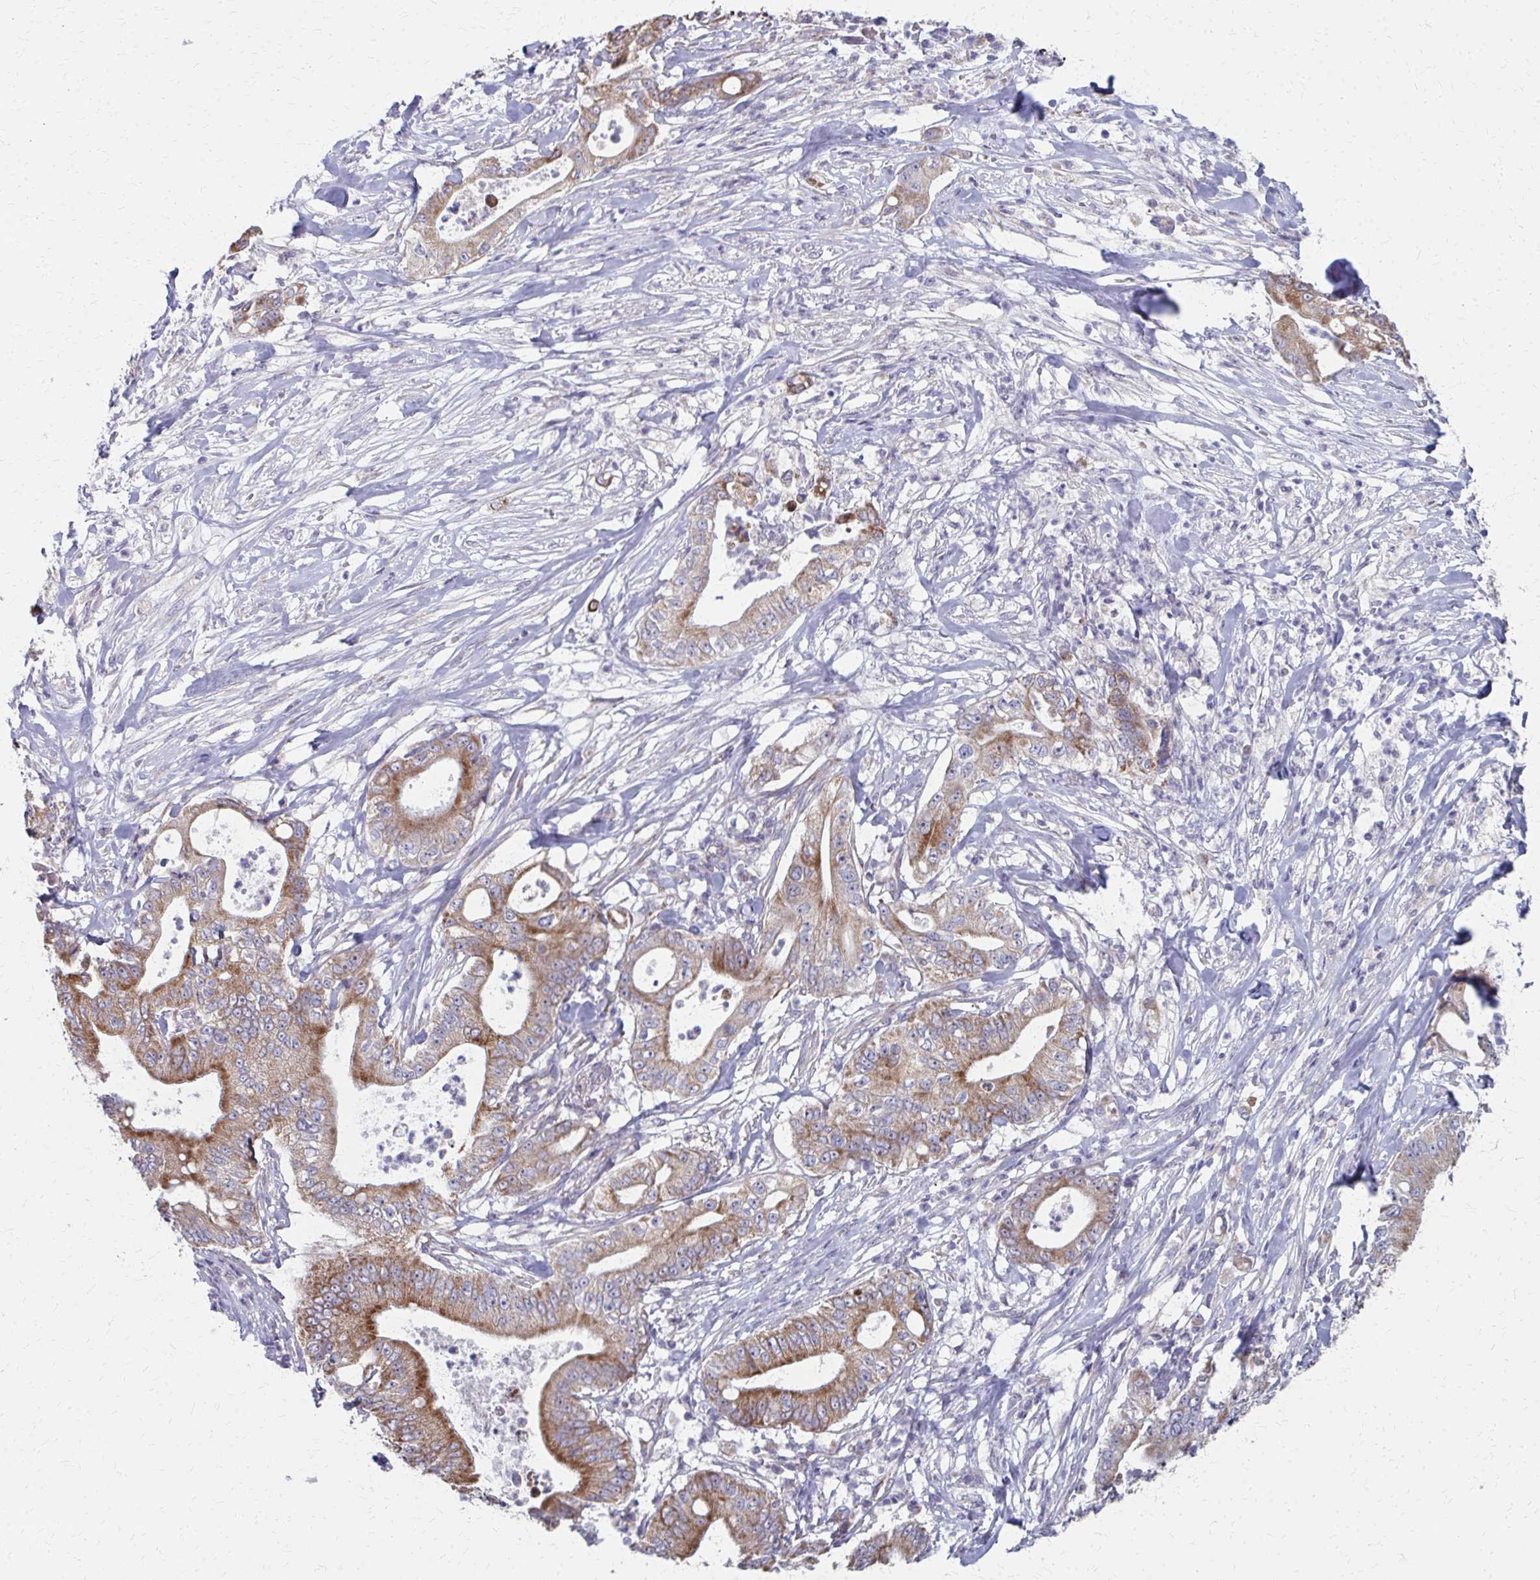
{"staining": {"intensity": "moderate", "quantity": ">75%", "location": "cytoplasmic/membranous"}, "tissue": "pancreatic cancer", "cell_type": "Tumor cells", "image_type": "cancer", "snomed": [{"axis": "morphology", "description": "Adenocarcinoma, NOS"}, {"axis": "topography", "description": "Pancreas"}], "caption": "Immunohistochemistry of pancreatic adenocarcinoma demonstrates medium levels of moderate cytoplasmic/membranous expression in about >75% of tumor cells. (Stains: DAB (3,3'-diaminobenzidine) in brown, nuclei in blue, Microscopy: brightfield microscopy at high magnification).", "gene": "FAHD1", "patient": {"sex": "male", "age": 71}}